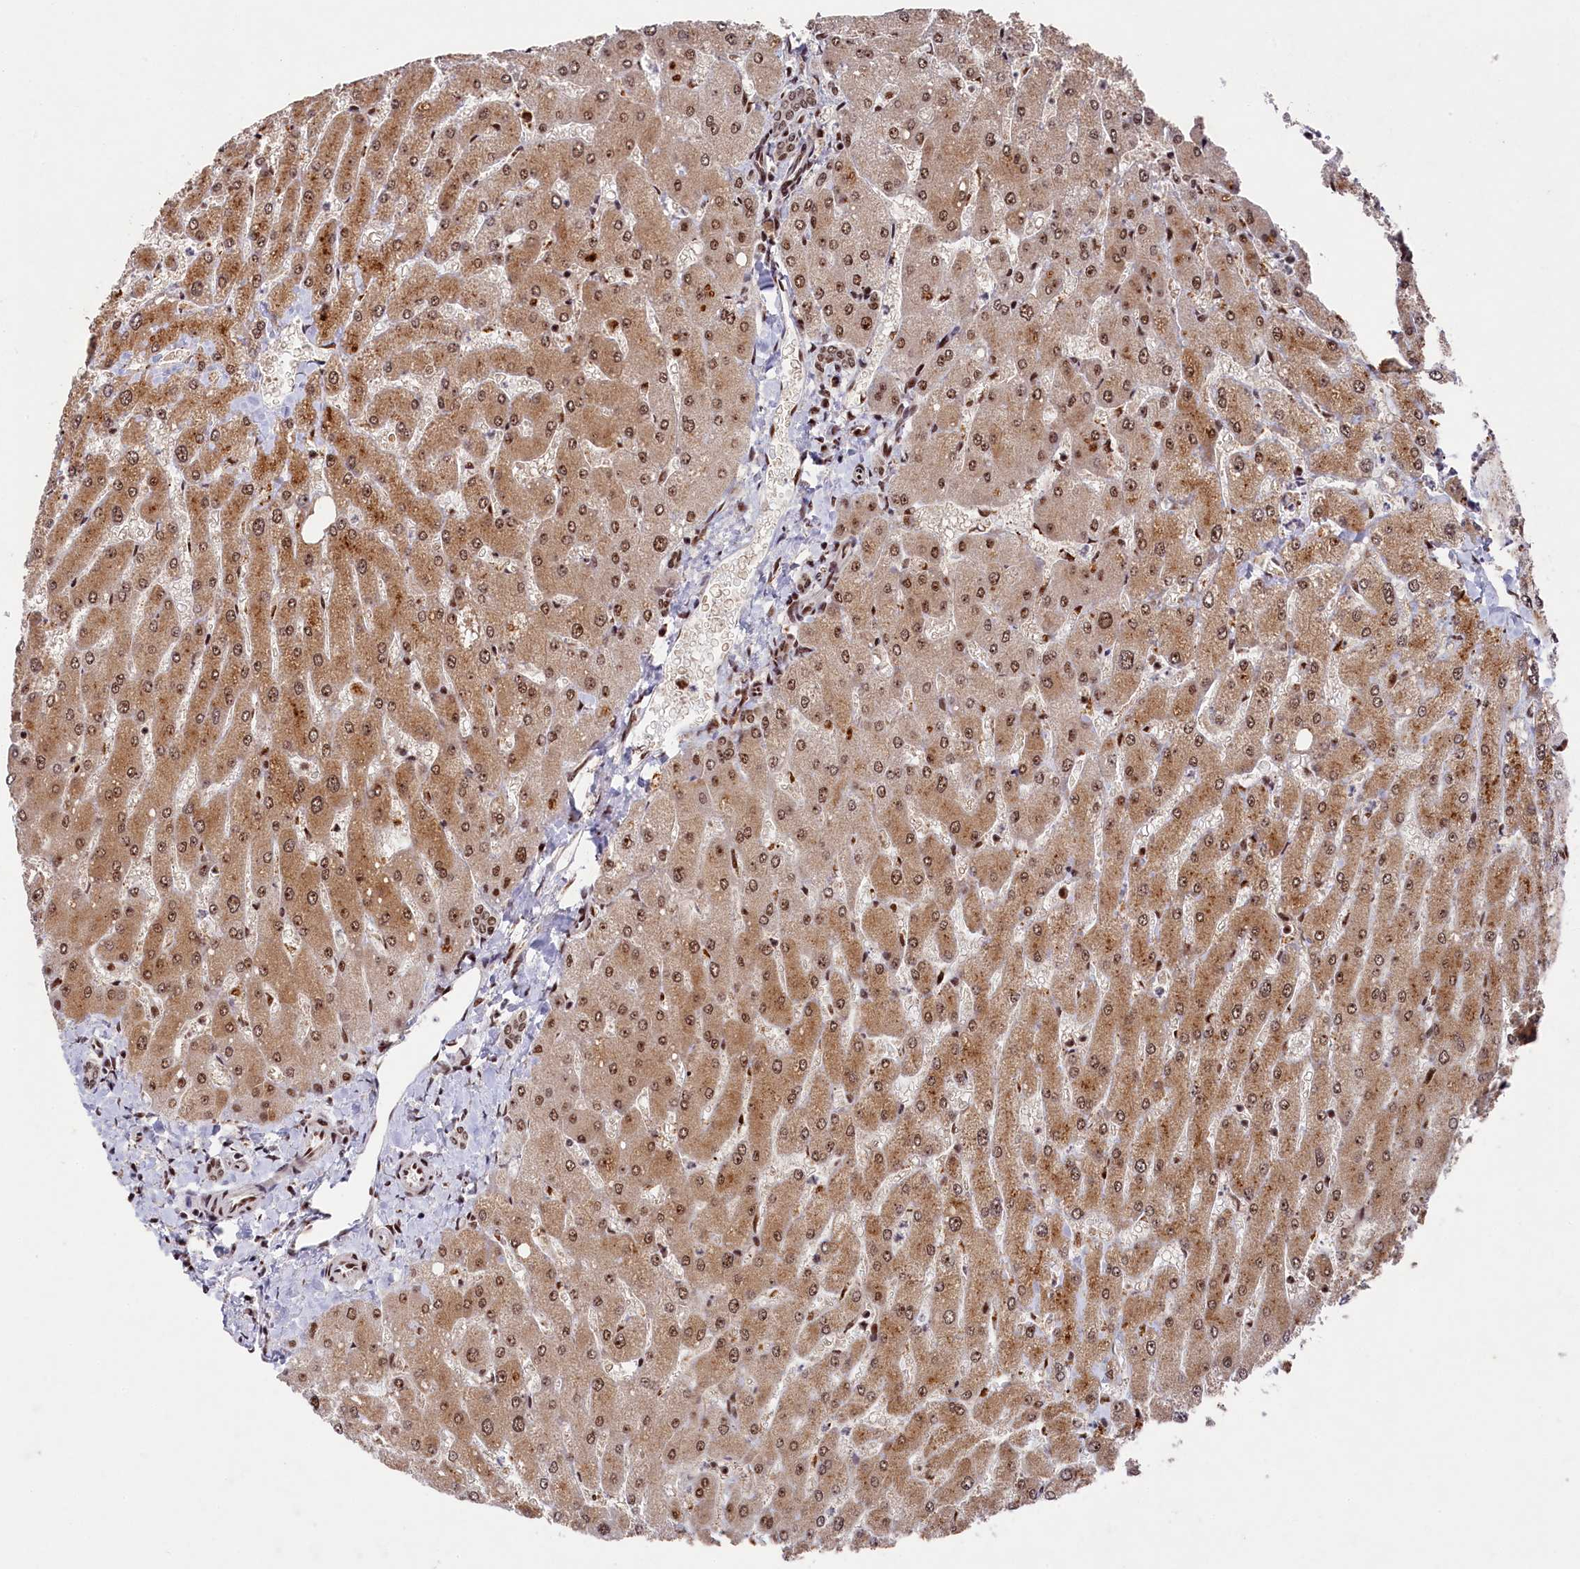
{"staining": {"intensity": "moderate", "quantity": ">75%", "location": "nuclear"}, "tissue": "liver", "cell_type": "Cholangiocytes", "image_type": "normal", "snomed": [{"axis": "morphology", "description": "Normal tissue, NOS"}, {"axis": "topography", "description": "Liver"}], "caption": "Immunohistochemical staining of benign liver displays moderate nuclear protein positivity in approximately >75% of cholangiocytes. Ihc stains the protein in brown and the nuclei are stained blue.", "gene": "PRPF31", "patient": {"sex": "male", "age": 55}}